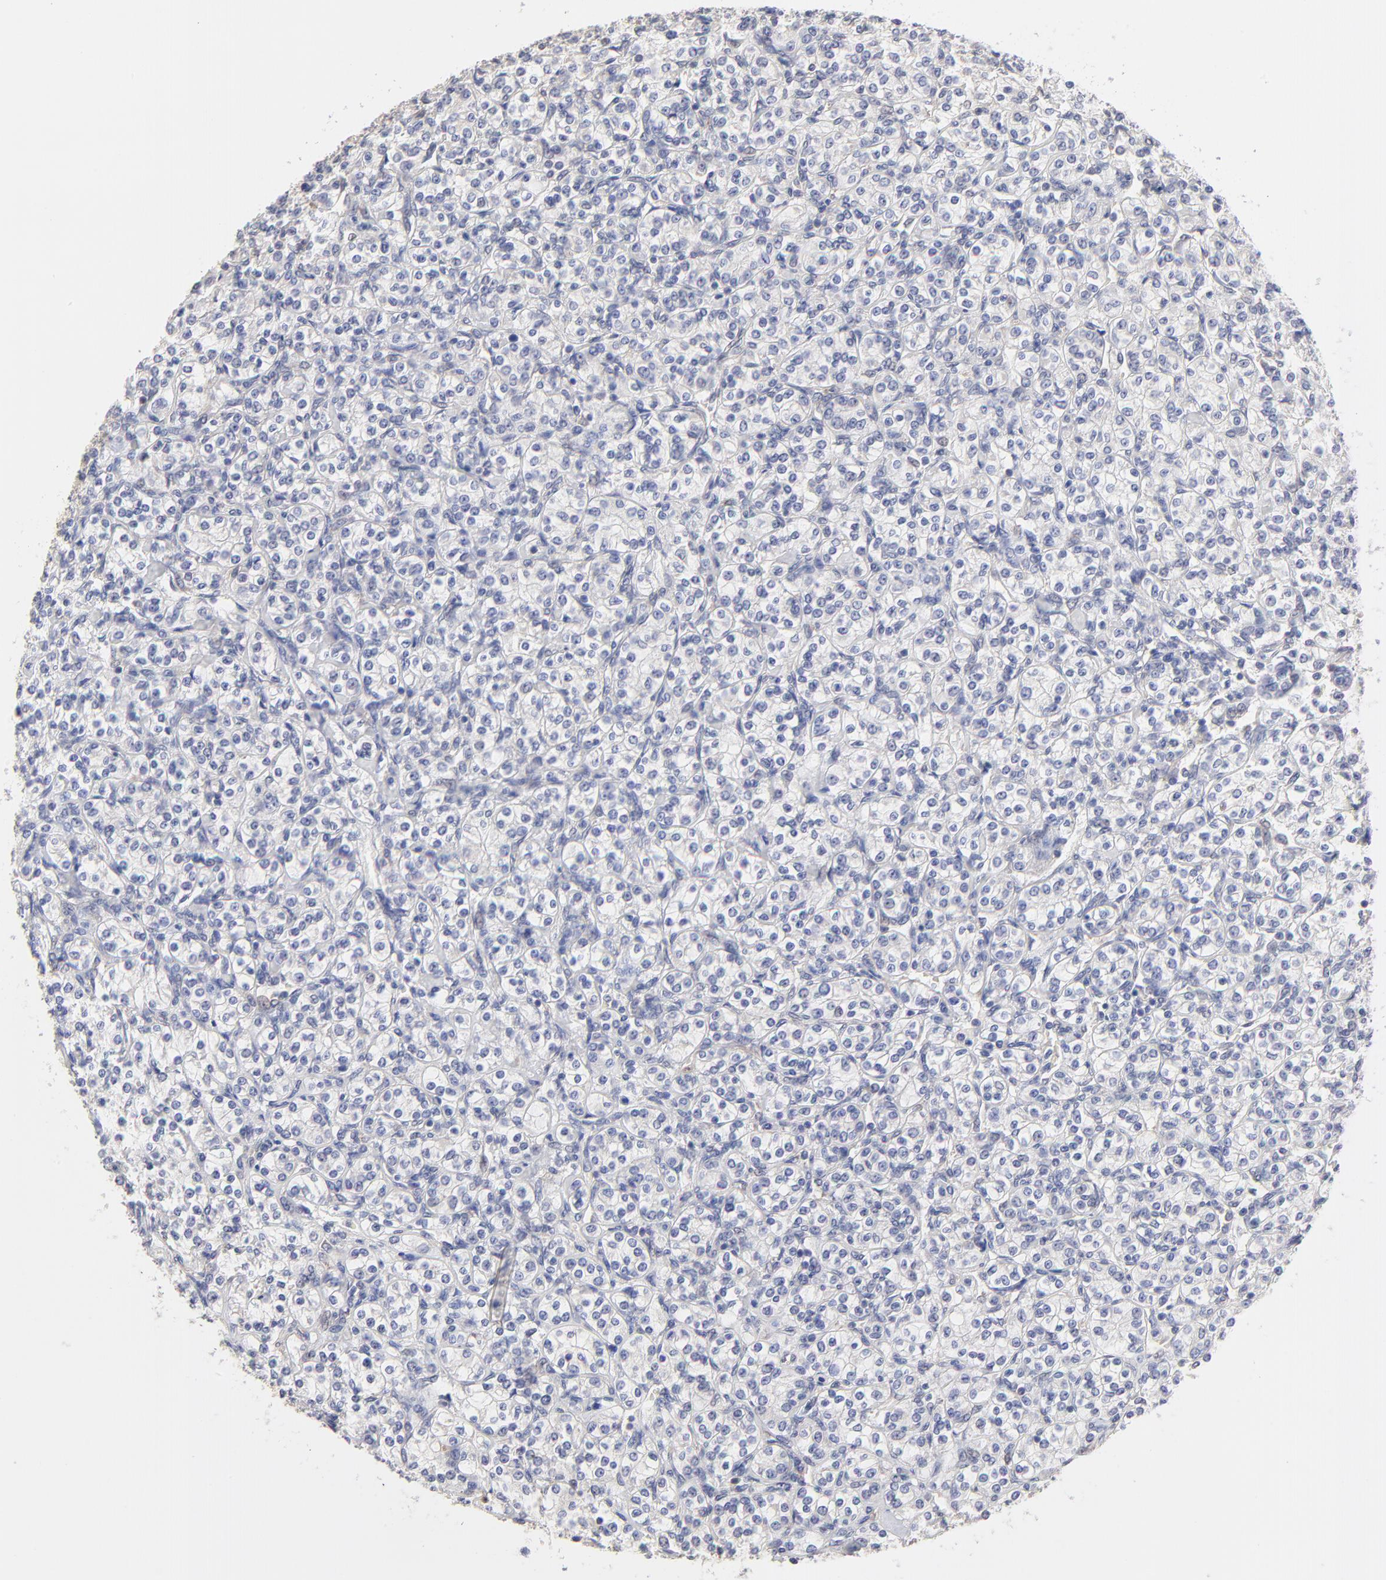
{"staining": {"intensity": "negative", "quantity": "none", "location": "none"}, "tissue": "renal cancer", "cell_type": "Tumor cells", "image_type": "cancer", "snomed": [{"axis": "morphology", "description": "Adenocarcinoma, NOS"}, {"axis": "topography", "description": "Kidney"}], "caption": "The micrograph reveals no staining of tumor cells in renal cancer (adenocarcinoma).", "gene": "CCT2", "patient": {"sex": "male", "age": 77}}